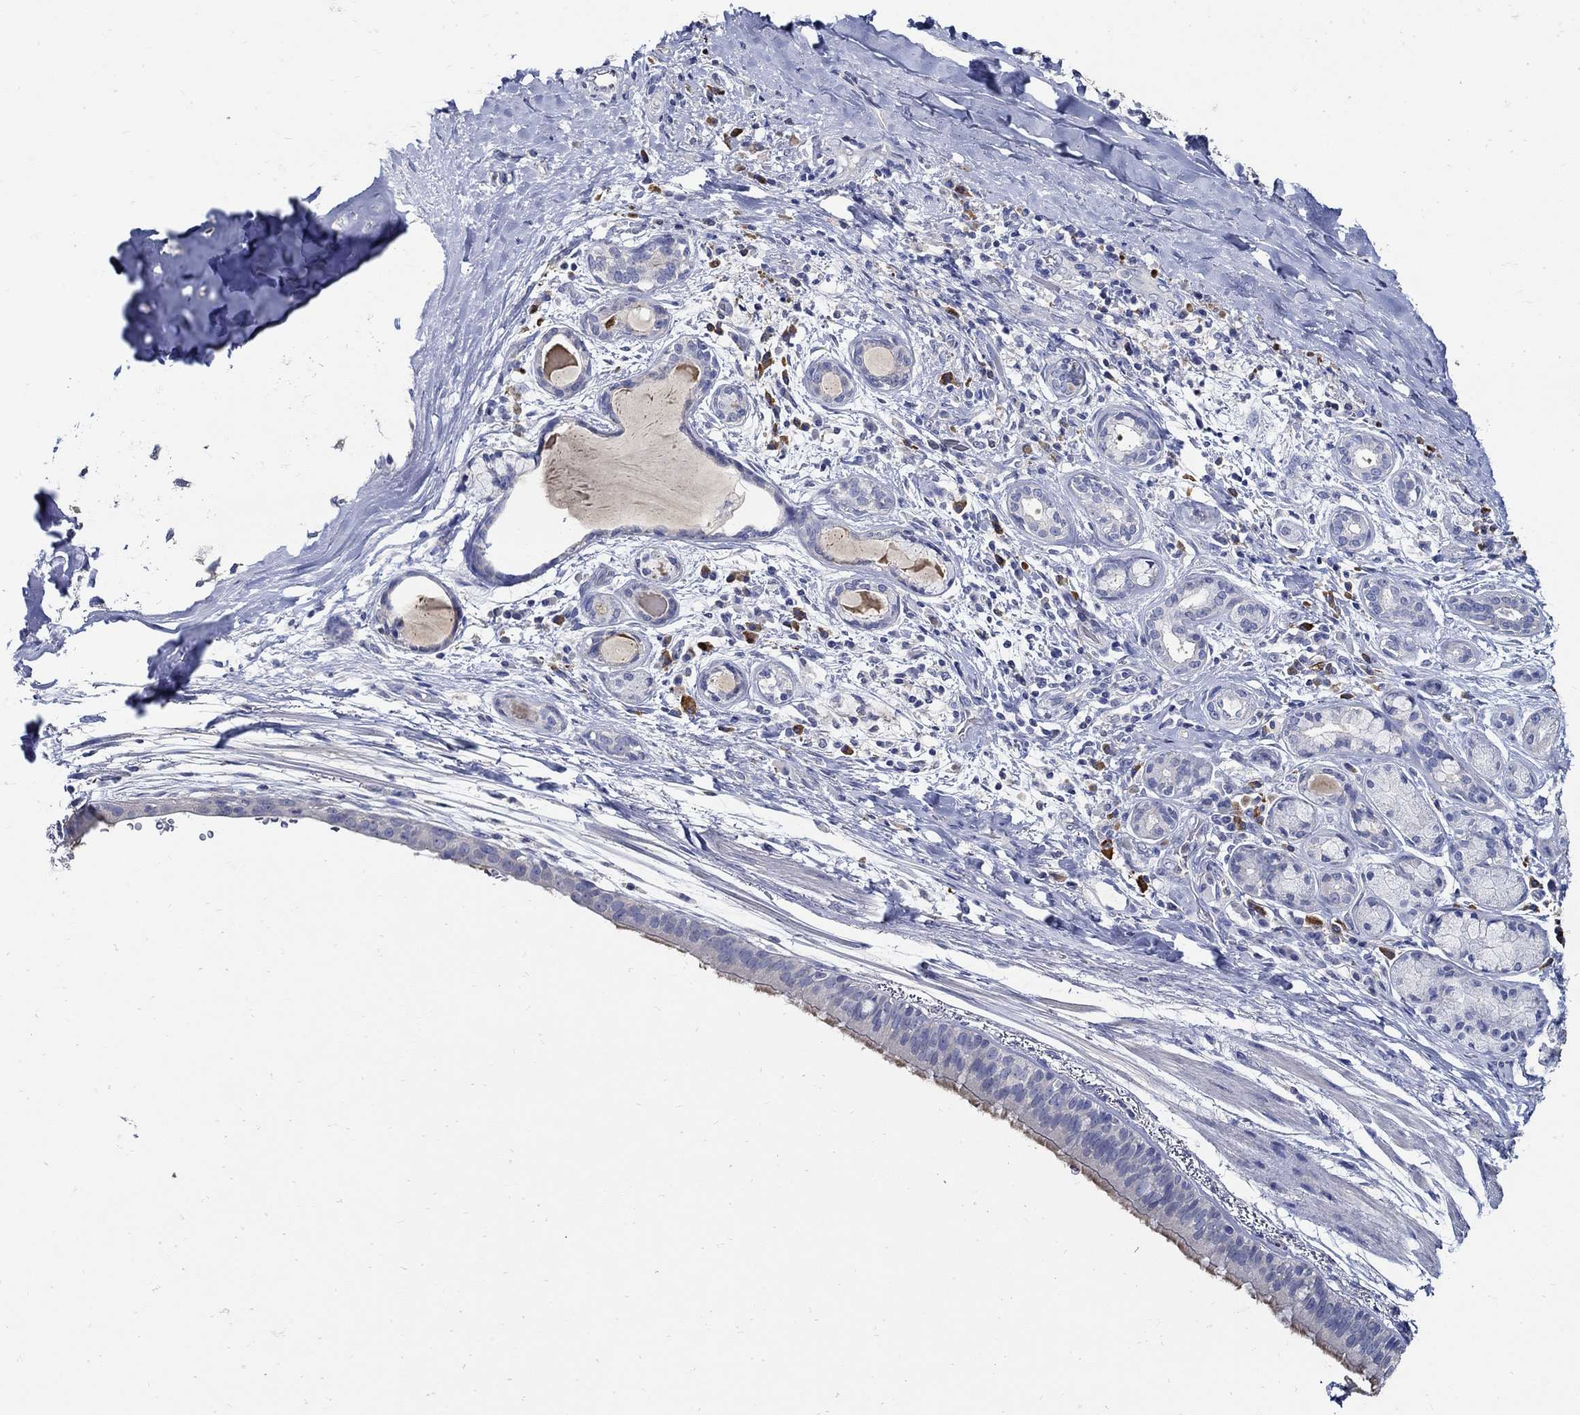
{"staining": {"intensity": "weak", "quantity": "<25%", "location": "cytoplasmic/membranous"}, "tissue": "bronchus", "cell_type": "Respiratory epithelial cells", "image_type": "normal", "snomed": [{"axis": "morphology", "description": "Normal tissue, NOS"}, {"axis": "morphology", "description": "Squamous cell carcinoma, NOS"}, {"axis": "topography", "description": "Bronchus"}, {"axis": "topography", "description": "Lung"}], "caption": "A histopathology image of bronchus stained for a protein displays no brown staining in respiratory epithelial cells.", "gene": "PRX", "patient": {"sex": "male", "age": 69}}